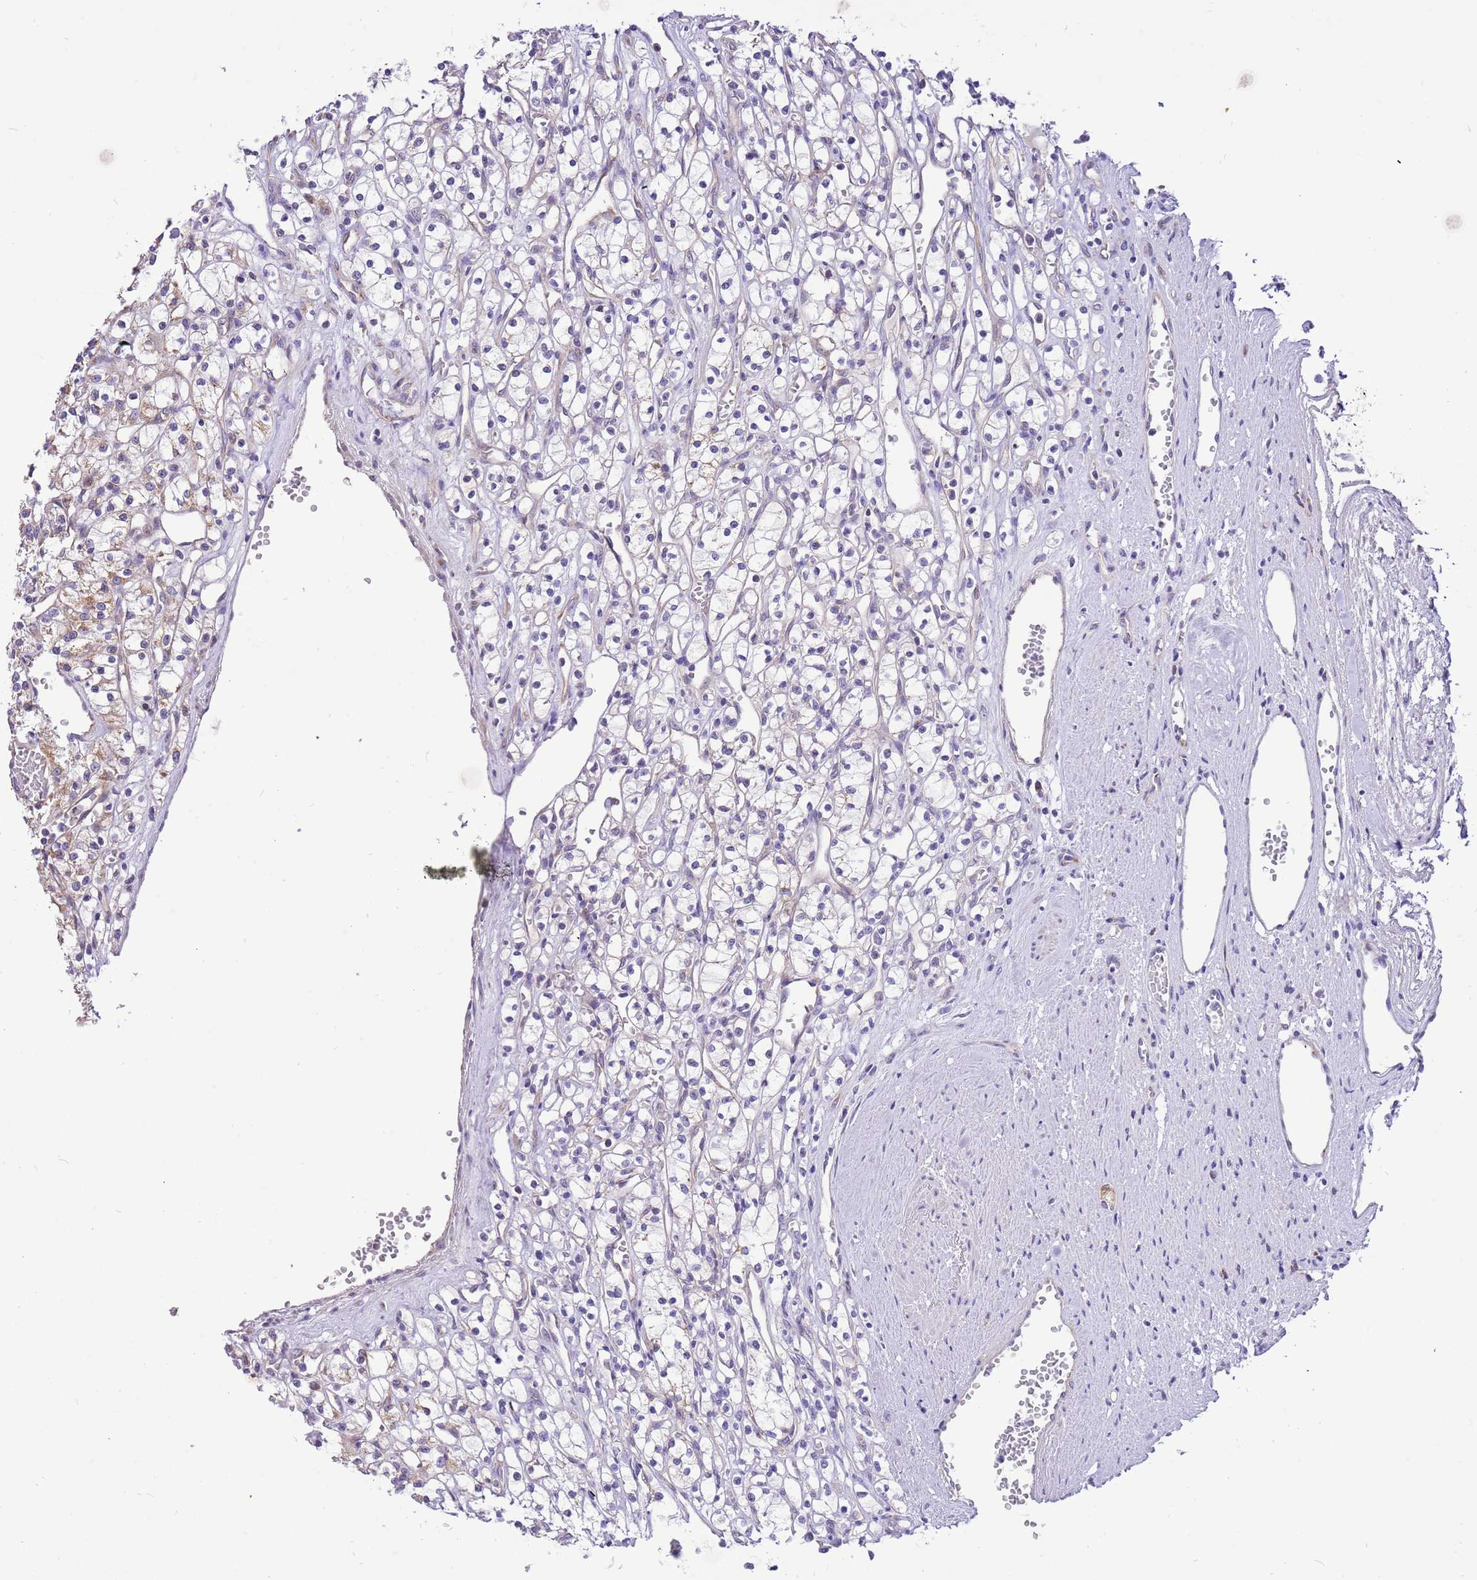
{"staining": {"intensity": "negative", "quantity": "none", "location": "none"}, "tissue": "renal cancer", "cell_type": "Tumor cells", "image_type": "cancer", "snomed": [{"axis": "morphology", "description": "Adenocarcinoma, NOS"}, {"axis": "topography", "description": "Kidney"}], "caption": "The IHC photomicrograph has no significant positivity in tumor cells of renal cancer (adenocarcinoma) tissue.", "gene": "COX17", "patient": {"sex": "female", "age": 59}}